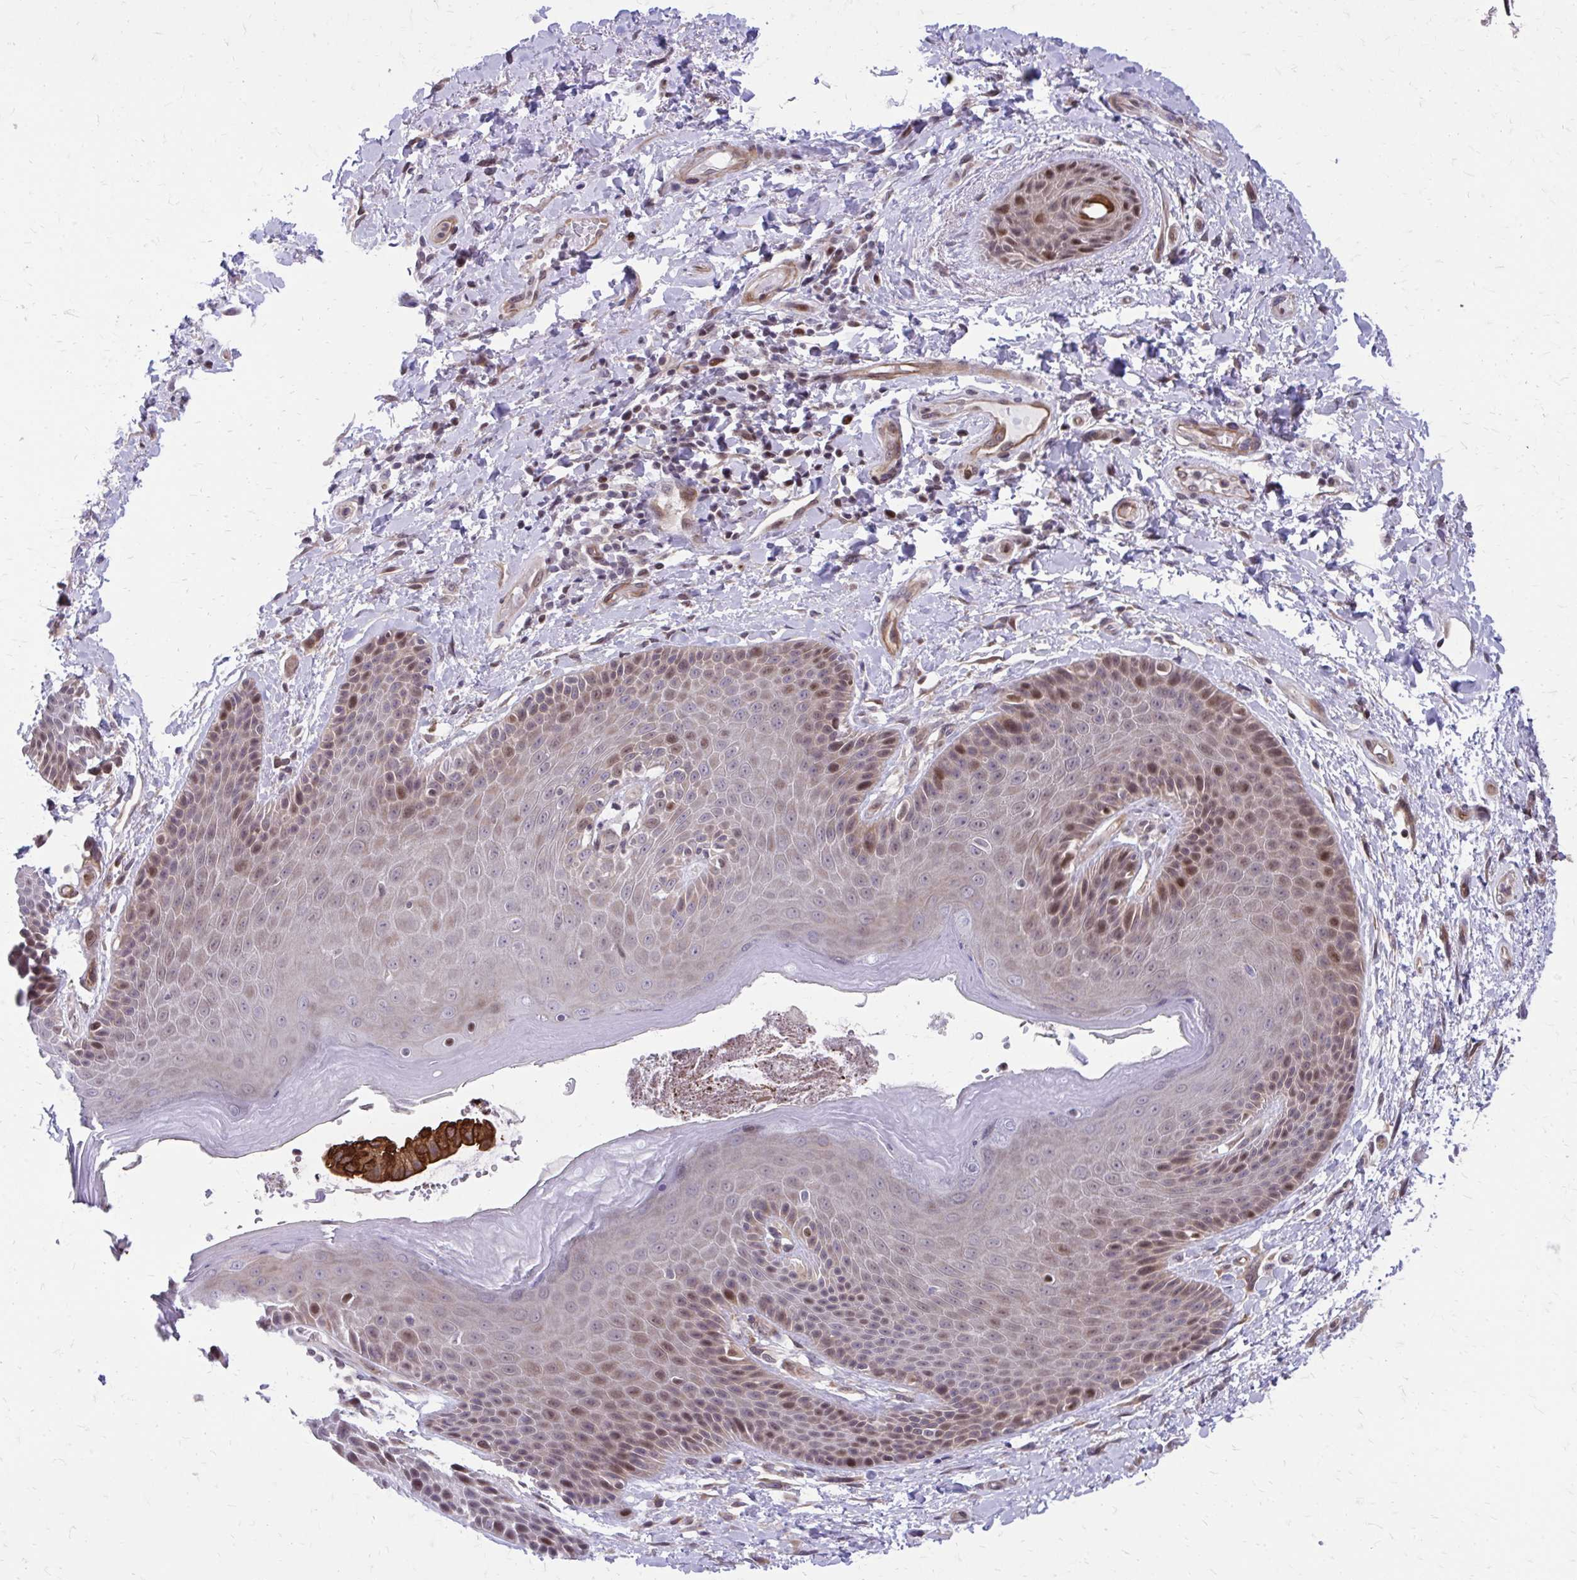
{"staining": {"intensity": "moderate", "quantity": "<25%", "location": "cytoplasmic/membranous,nuclear"}, "tissue": "skin", "cell_type": "Epidermal cells", "image_type": "normal", "snomed": [{"axis": "morphology", "description": "Normal tissue, NOS"}, {"axis": "topography", "description": "Anal"}, {"axis": "topography", "description": "Peripheral nerve tissue"}], "caption": "IHC histopathology image of normal skin: human skin stained using IHC demonstrates low levels of moderate protein expression localized specifically in the cytoplasmic/membranous,nuclear of epidermal cells, appearing as a cytoplasmic/membranous,nuclear brown color.", "gene": "ANKRD30B", "patient": {"sex": "male", "age": 51}}